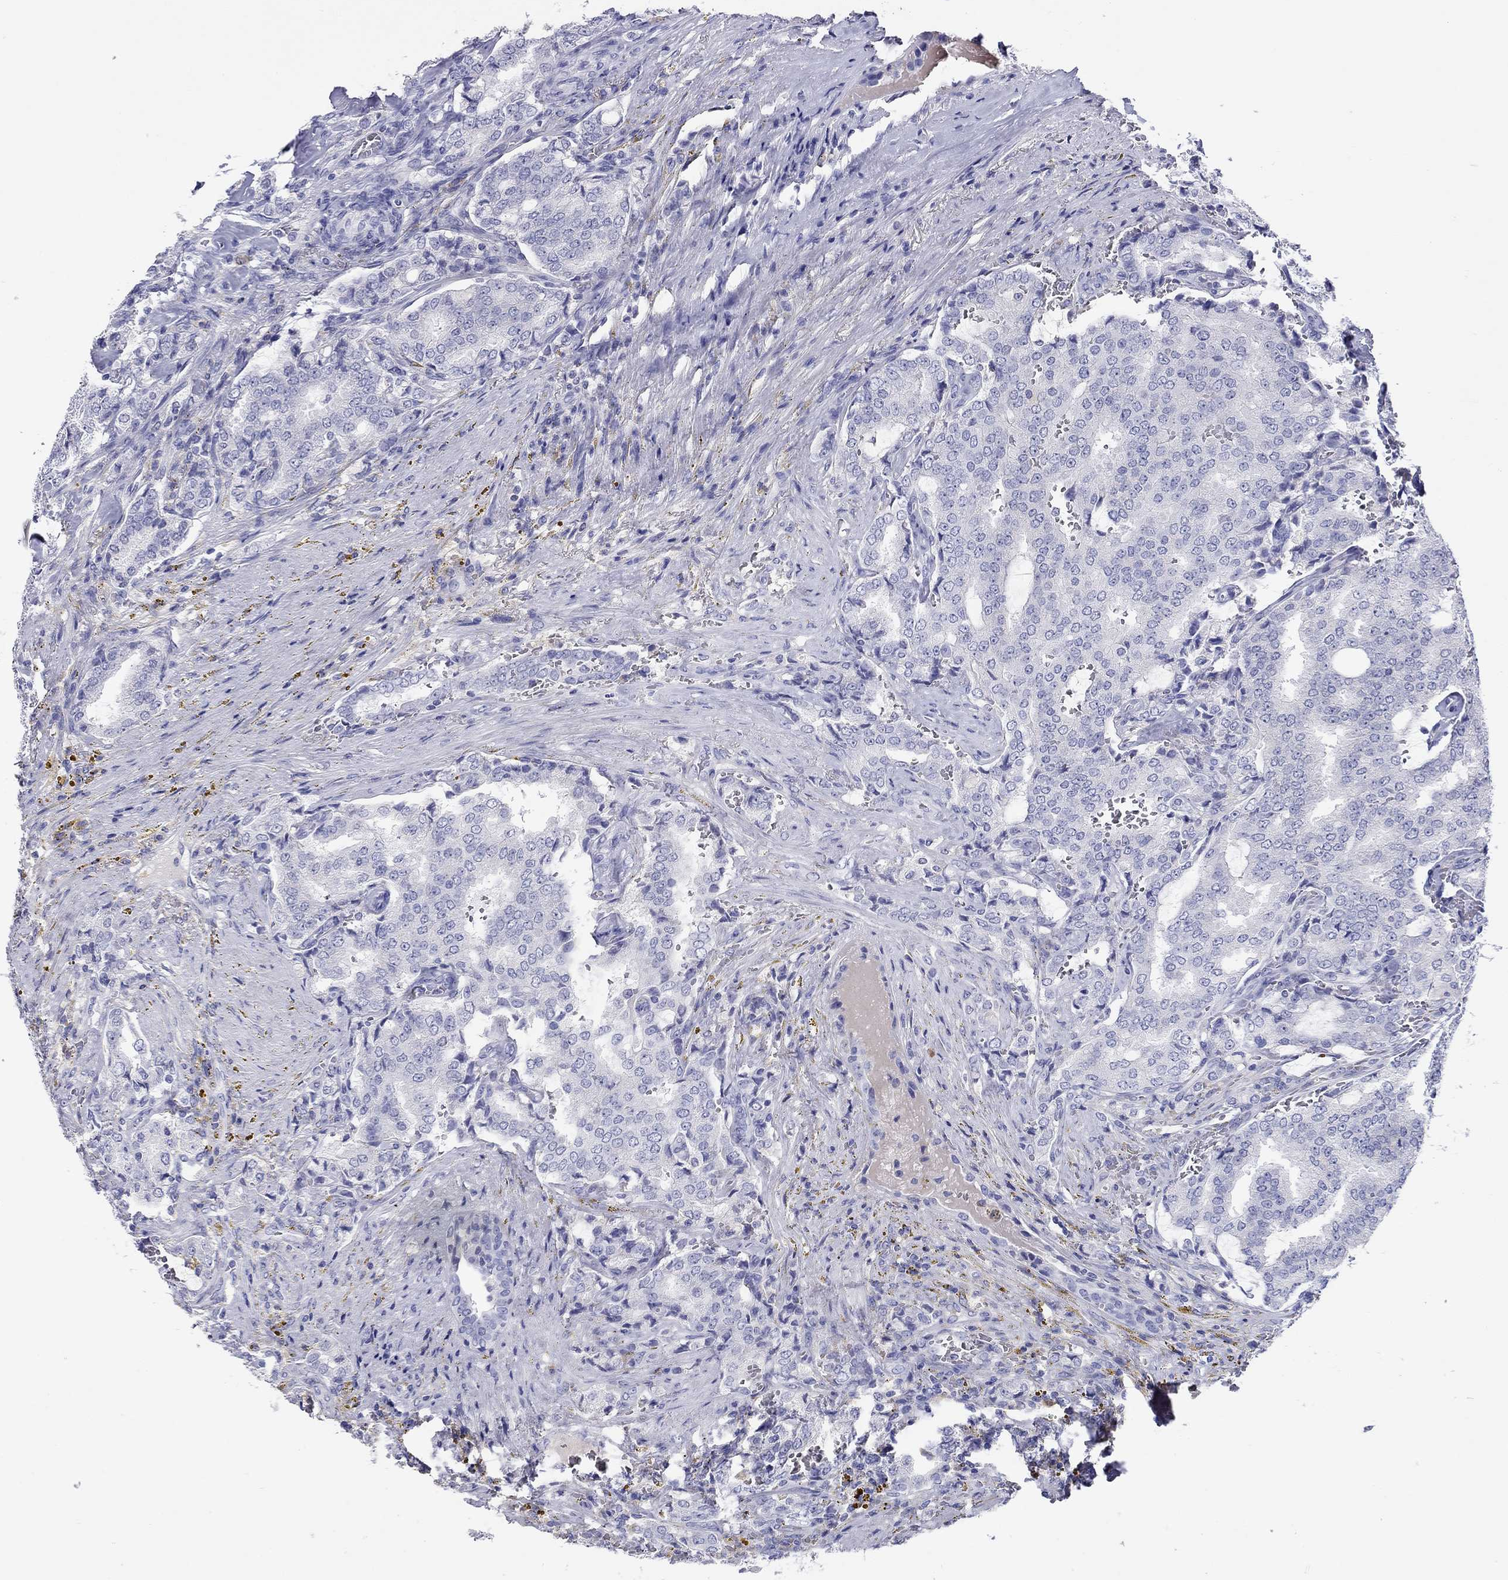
{"staining": {"intensity": "negative", "quantity": "none", "location": "none"}, "tissue": "prostate cancer", "cell_type": "Tumor cells", "image_type": "cancer", "snomed": [{"axis": "morphology", "description": "Adenocarcinoma, NOS"}, {"axis": "topography", "description": "Prostate"}], "caption": "Immunohistochemistry of prostate adenocarcinoma demonstrates no expression in tumor cells.", "gene": "CALHM1", "patient": {"sex": "male", "age": 65}}